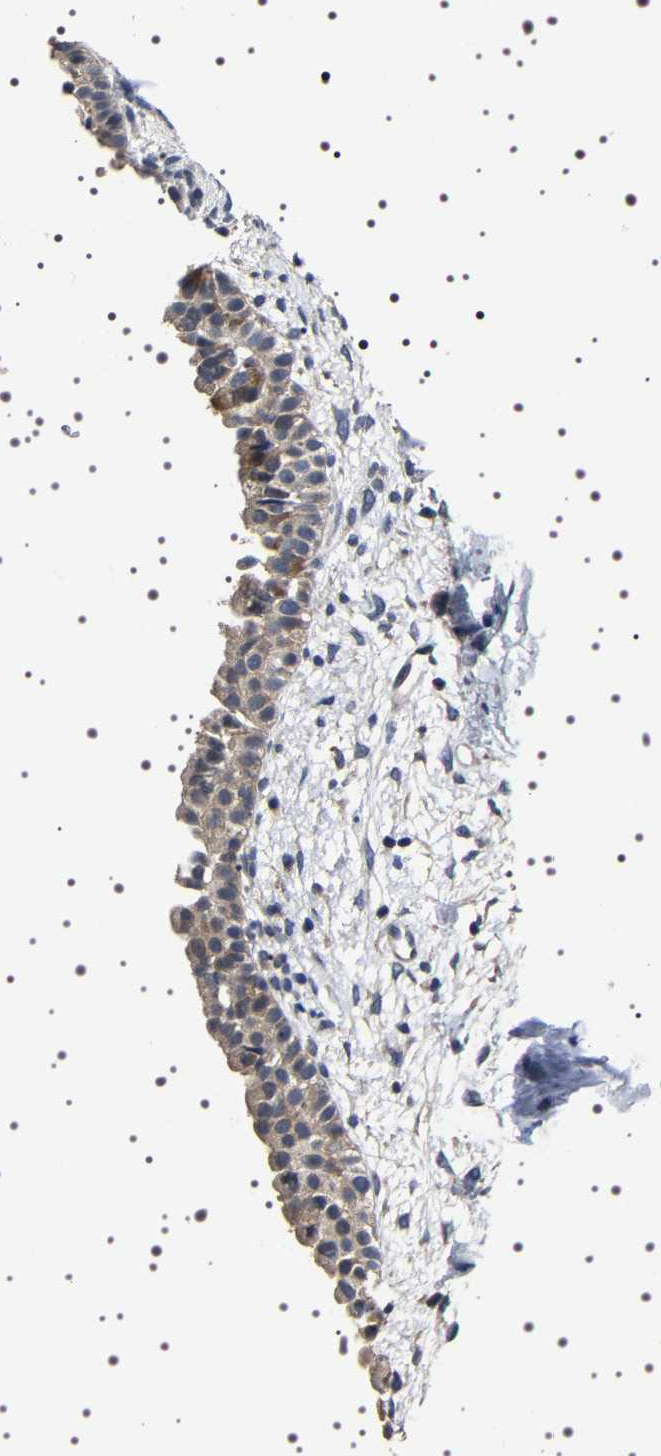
{"staining": {"intensity": "weak", "quantity": ">75%", "location": "cytoplasmic/membranous"}, "tissue": "nasopharynx", "cell_type": "Respiratory epithelial cells", "image_type": "normal", "snomed": [{"axis": "morphology", "description": "Normal tissue, NOS"}, {"axis": "topography", "description": "Nasopharynx"}], "caption": "A low amount of weak cytoplasmic/membranous expression is seen in about >75% of respiratory epithelial cells in unremarkable nasopharynx. (IHC, brightfield microscopy, high magnification).", "gene": "TARBP1", "patient": {"sex": "male", "age": 22}}